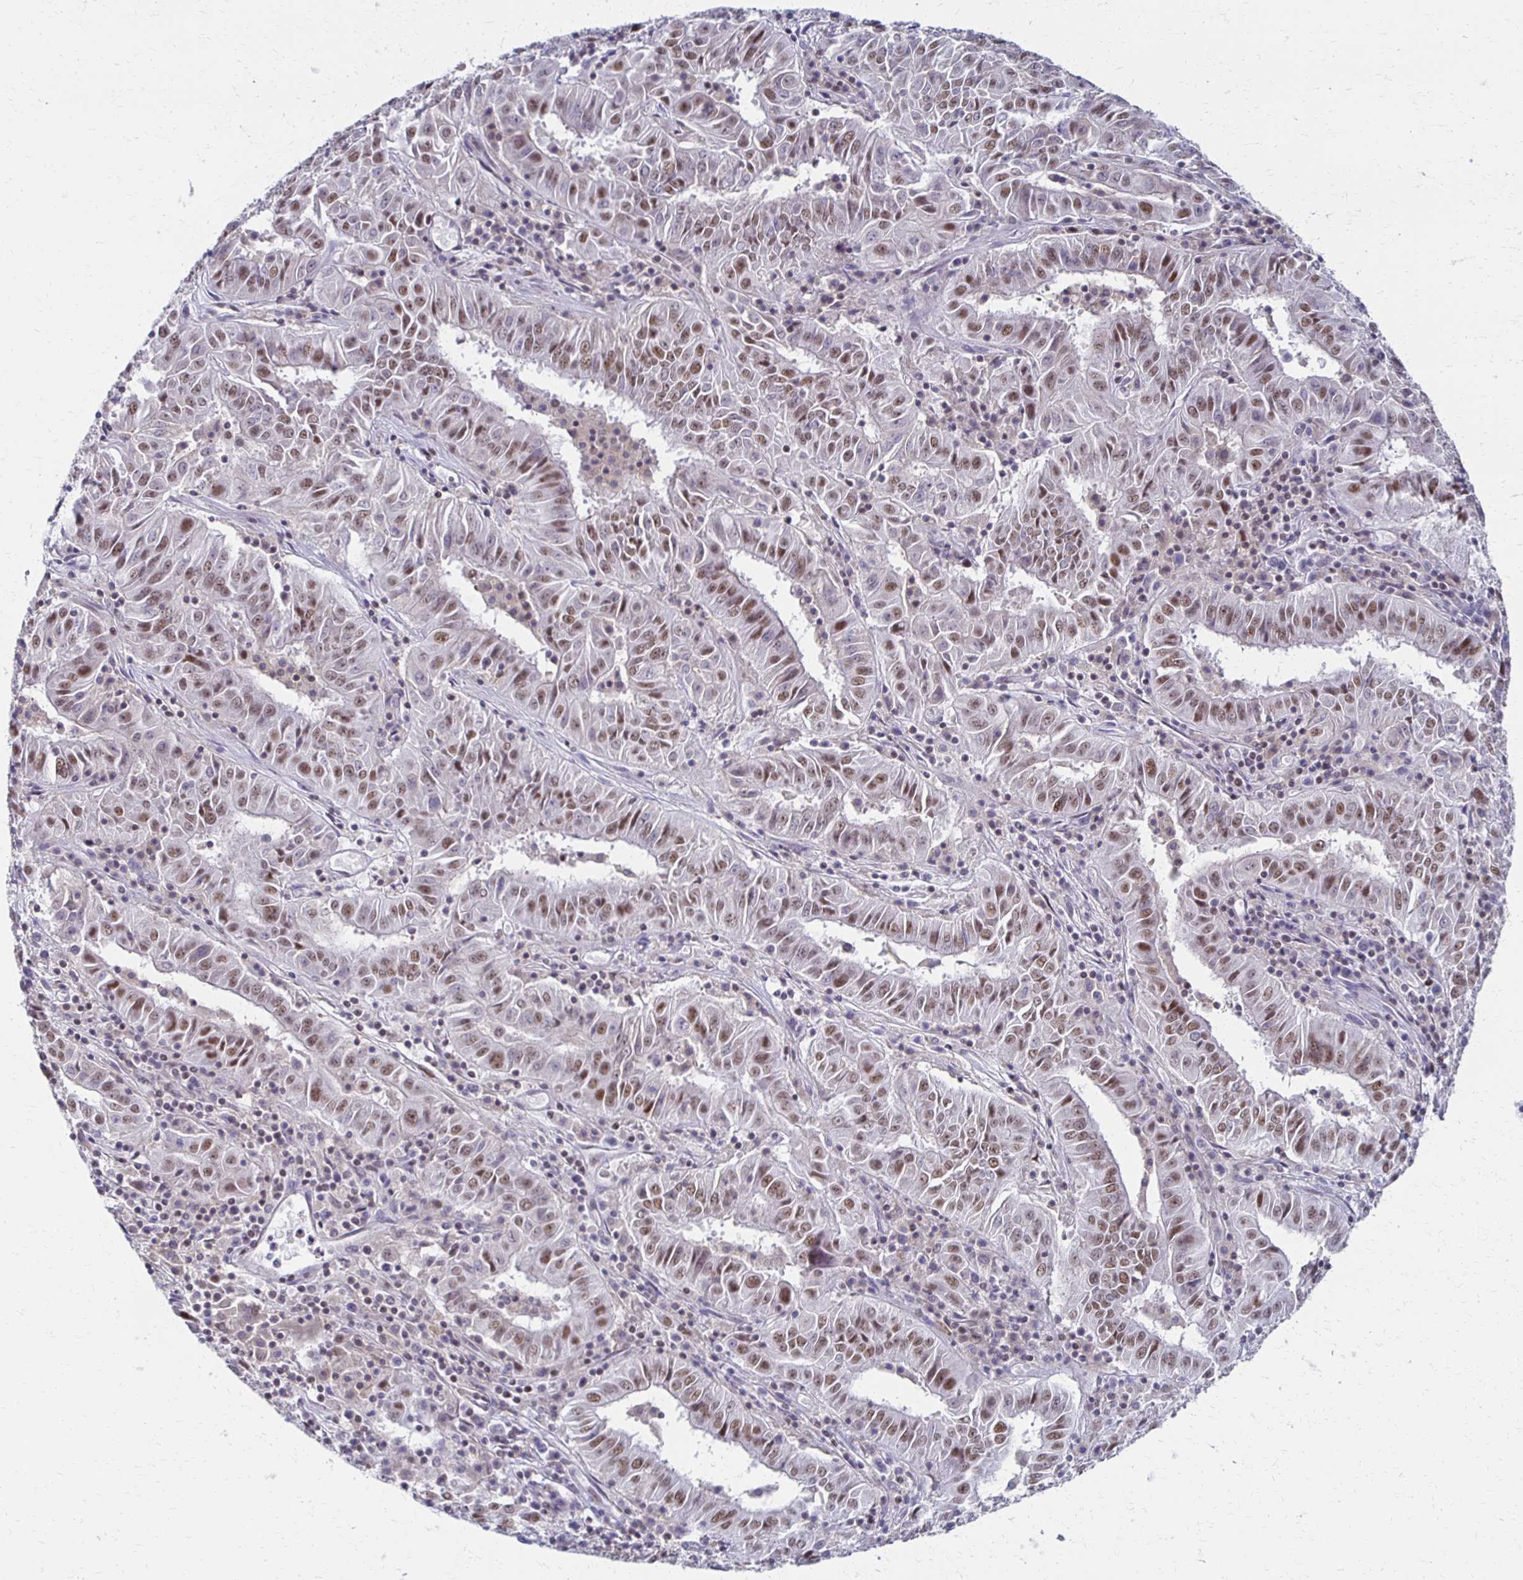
{"staining": {"intensity": "moderate", "quantity": ">75%", "location": "nuclear"}, "tissue": "pancreatic cancer", "cell_type": "Tumor cells", "image_type": "cancer", "snomed": [{"axis": "morphology", "description": "Adenocarcinoma, NOS"}, {"axis": "topography", "description": "Pancreas"}], "caption": "Tumor cells show medium levels of moderate nuclear expression in approximately >75% of cells in human pancreatic cancer (adenocarcinoma).", "gene": "IRF7", "patient": {"sex": "male", "age": 63}}